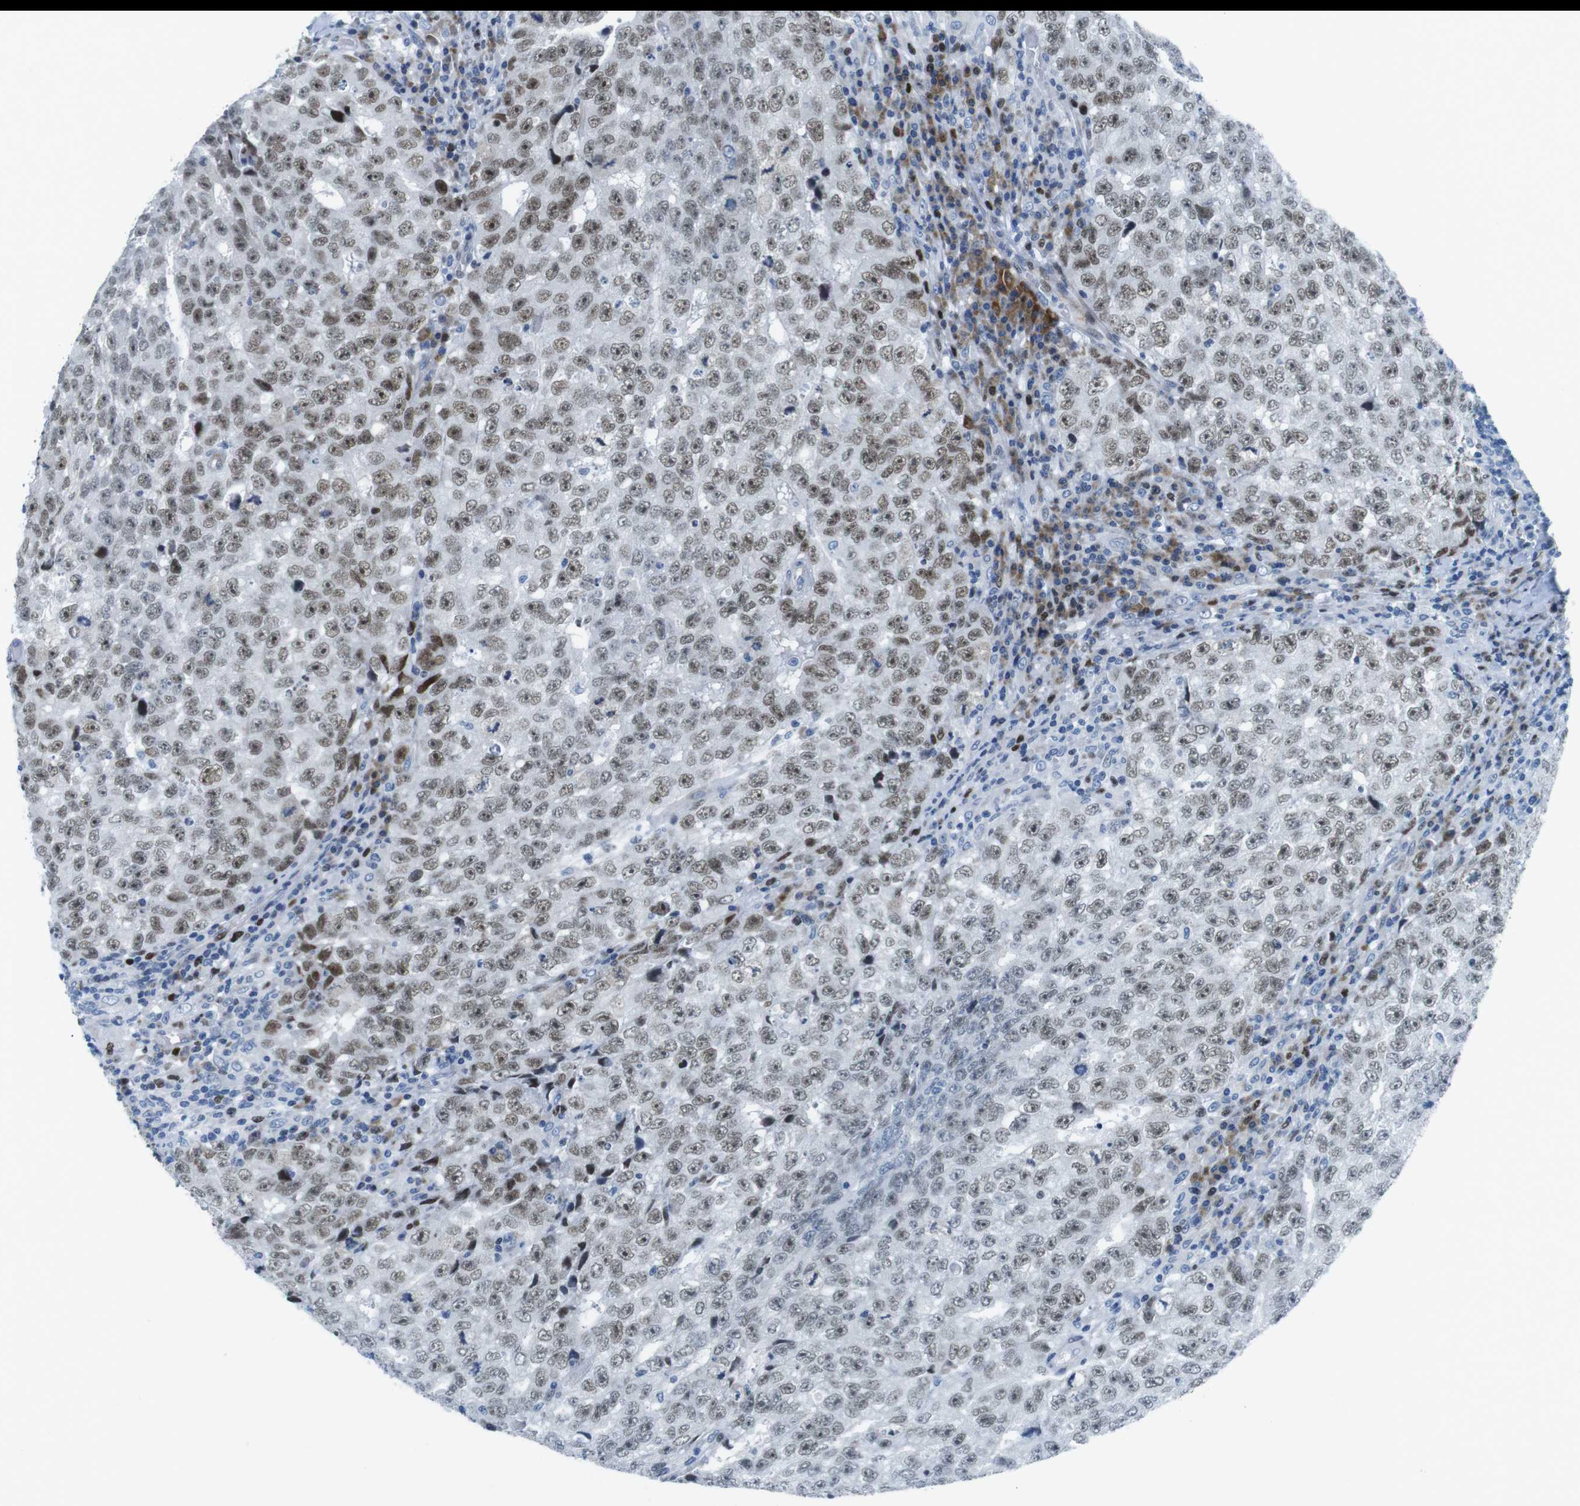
{"staining": {"intensity": "moderate", "quantity": ">75%", "location": "nuclear"}, "tissue": "testis cancer", "cell_type": "Tumor cells", "image_type": "cancer", "snomed": [{"axis": "morphology", "description": "Necrosis, NOS"}, {"axis": "morphology", "description": "Carcinoma, Embryonal, NOS"}, {"axis": "topography", "description": "Testis"}], "caption": "The immunohistochemical stain highlights moderate nuclear positivity in tumor cells of embryonal carcinoma (testis) tissue.", "gene": "CHAF1A", "patient": {"sex": "male", "age": 19}}